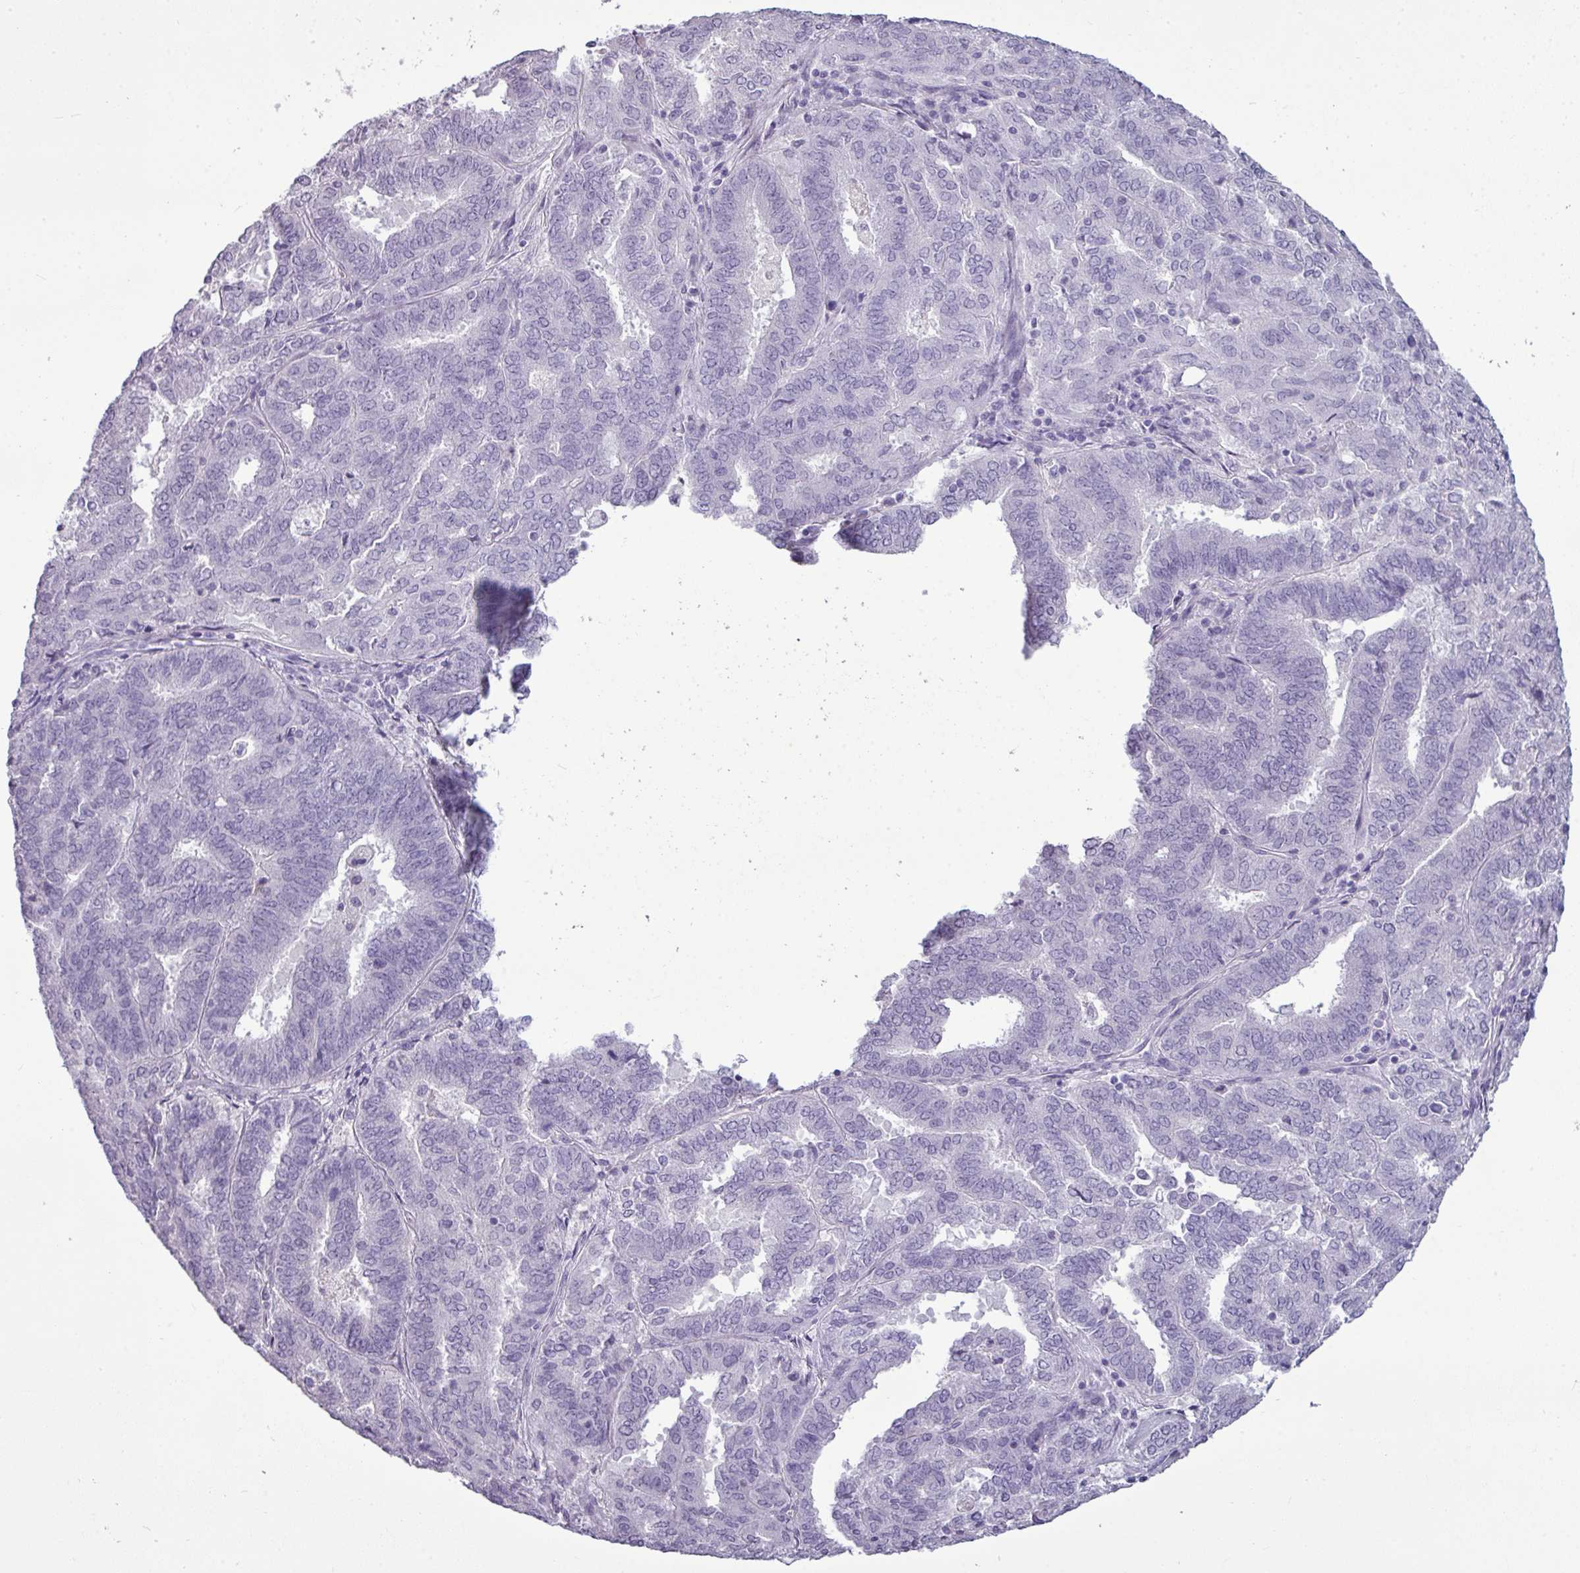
{"staining": {"intensity": "negative", "quantity": "none", "location": "none"}, "tissue": "endometrial cancer", "cell_type": "Tumor cells", "image_type": "cancer", "snomed": [{"axis": "morphology", "description": "Adenocarcinoma, NOS"}, {"axis": "topography", "description": "Endometrium"}], "caption": "The micrograph exhibits no significant expression in tumor cells of endometrial cancer (adenocarcinoma).", "gene": "TMEM91", "patient": {"sex": "female", "age": 72}}